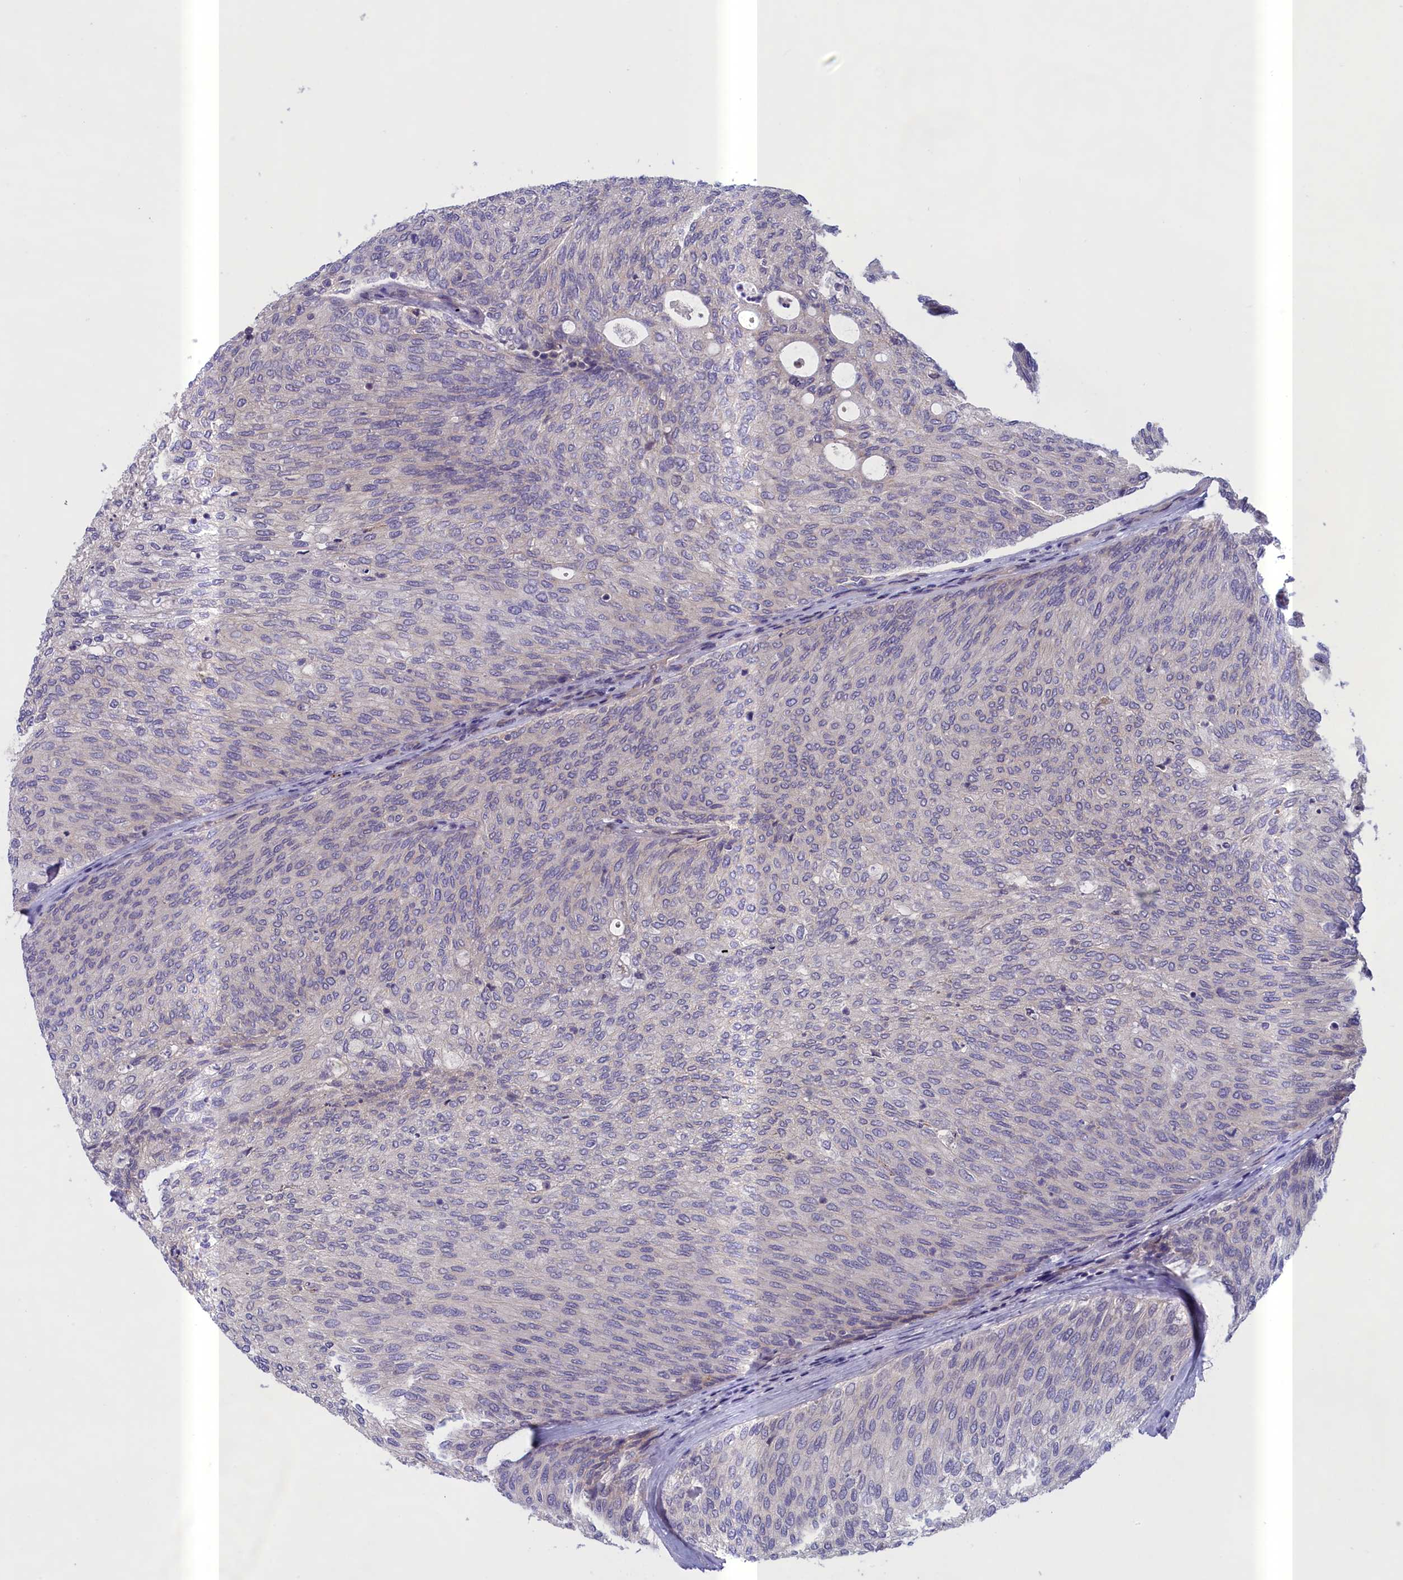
{"staining": {"intensity": "negative", "quantity": "none", "location": "none"}, "tissue": "urothelial cancer", "cell_type": "Tumor cells", "image_type": "cancer", "snomed": [{"axis": "morphology", "description": "Urothelial carcinoma, Low grade"}, {"axis": "topography", "description": "Urinary bladder"}], "caption": "Immunohistochemical staining of human urothelial cancer displays no significant expression in tumor cells.", "gene": "IGFALS", "patient": {"sex": "female", "age": 79}}